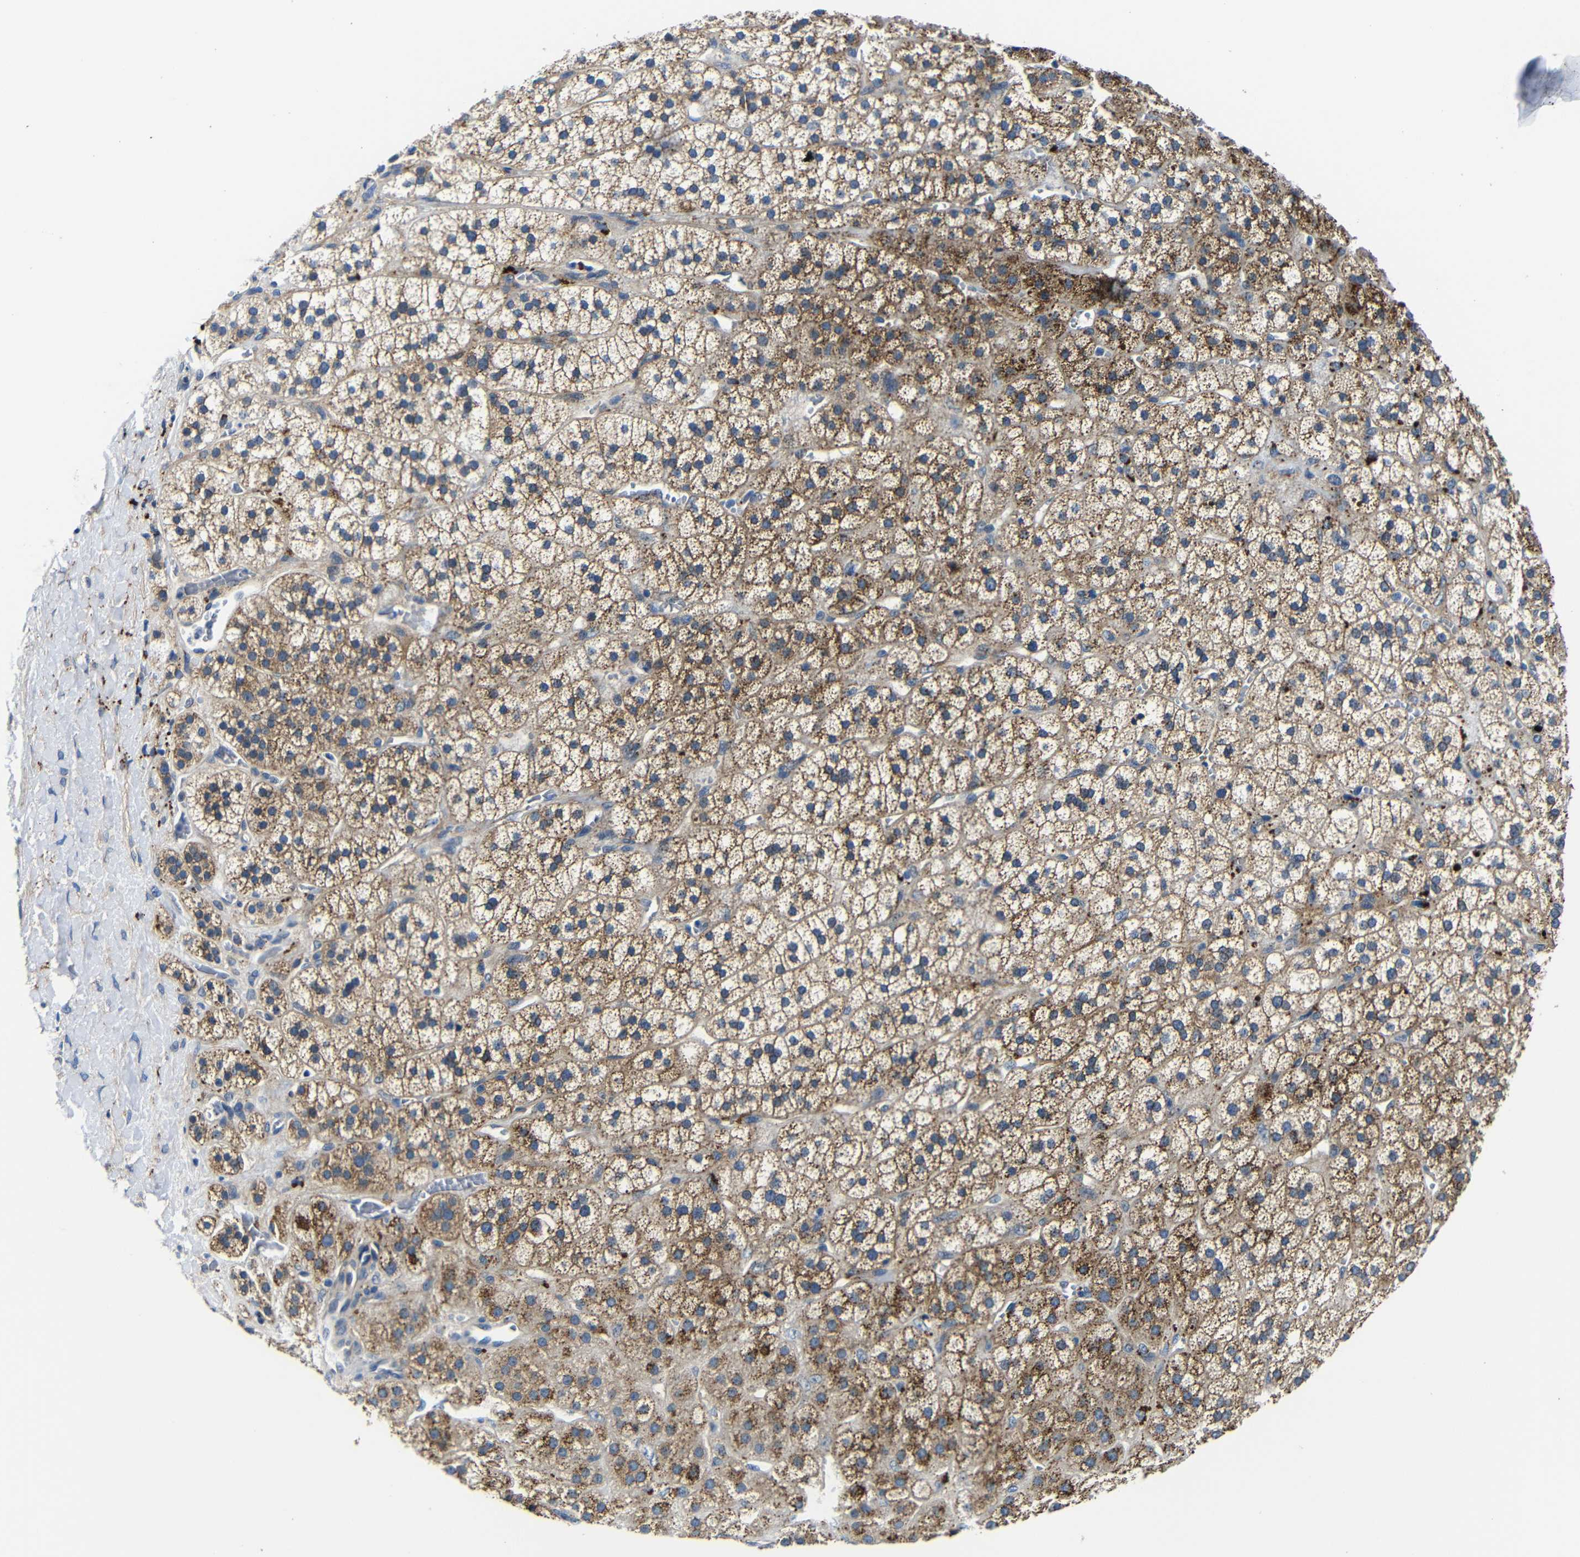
{"staining": {"intensity": "moderate", "quantity": ">75%", "location": "cytoplasmic/membranous"}, "tissue": "adrenal gland", "cell_type": "Glandular cells", "image_type": "normal", "snomed": [{"axis": "morphology", "description": "Normal tissue, NOS"}, {"axis": "topography", "description": "Adrenal gland"}], "caption": "High-magnification brightfield microscopy of benign adrenal gland stained with DAB (brown) and counterstained with hematoxylin (blue). glandular cells exhibit moderate cytoplasmic/membranous expression is seen in about>75% of cells.", "gene": "GIMAP2", "patient": {"sex": "male", "age": 56}}